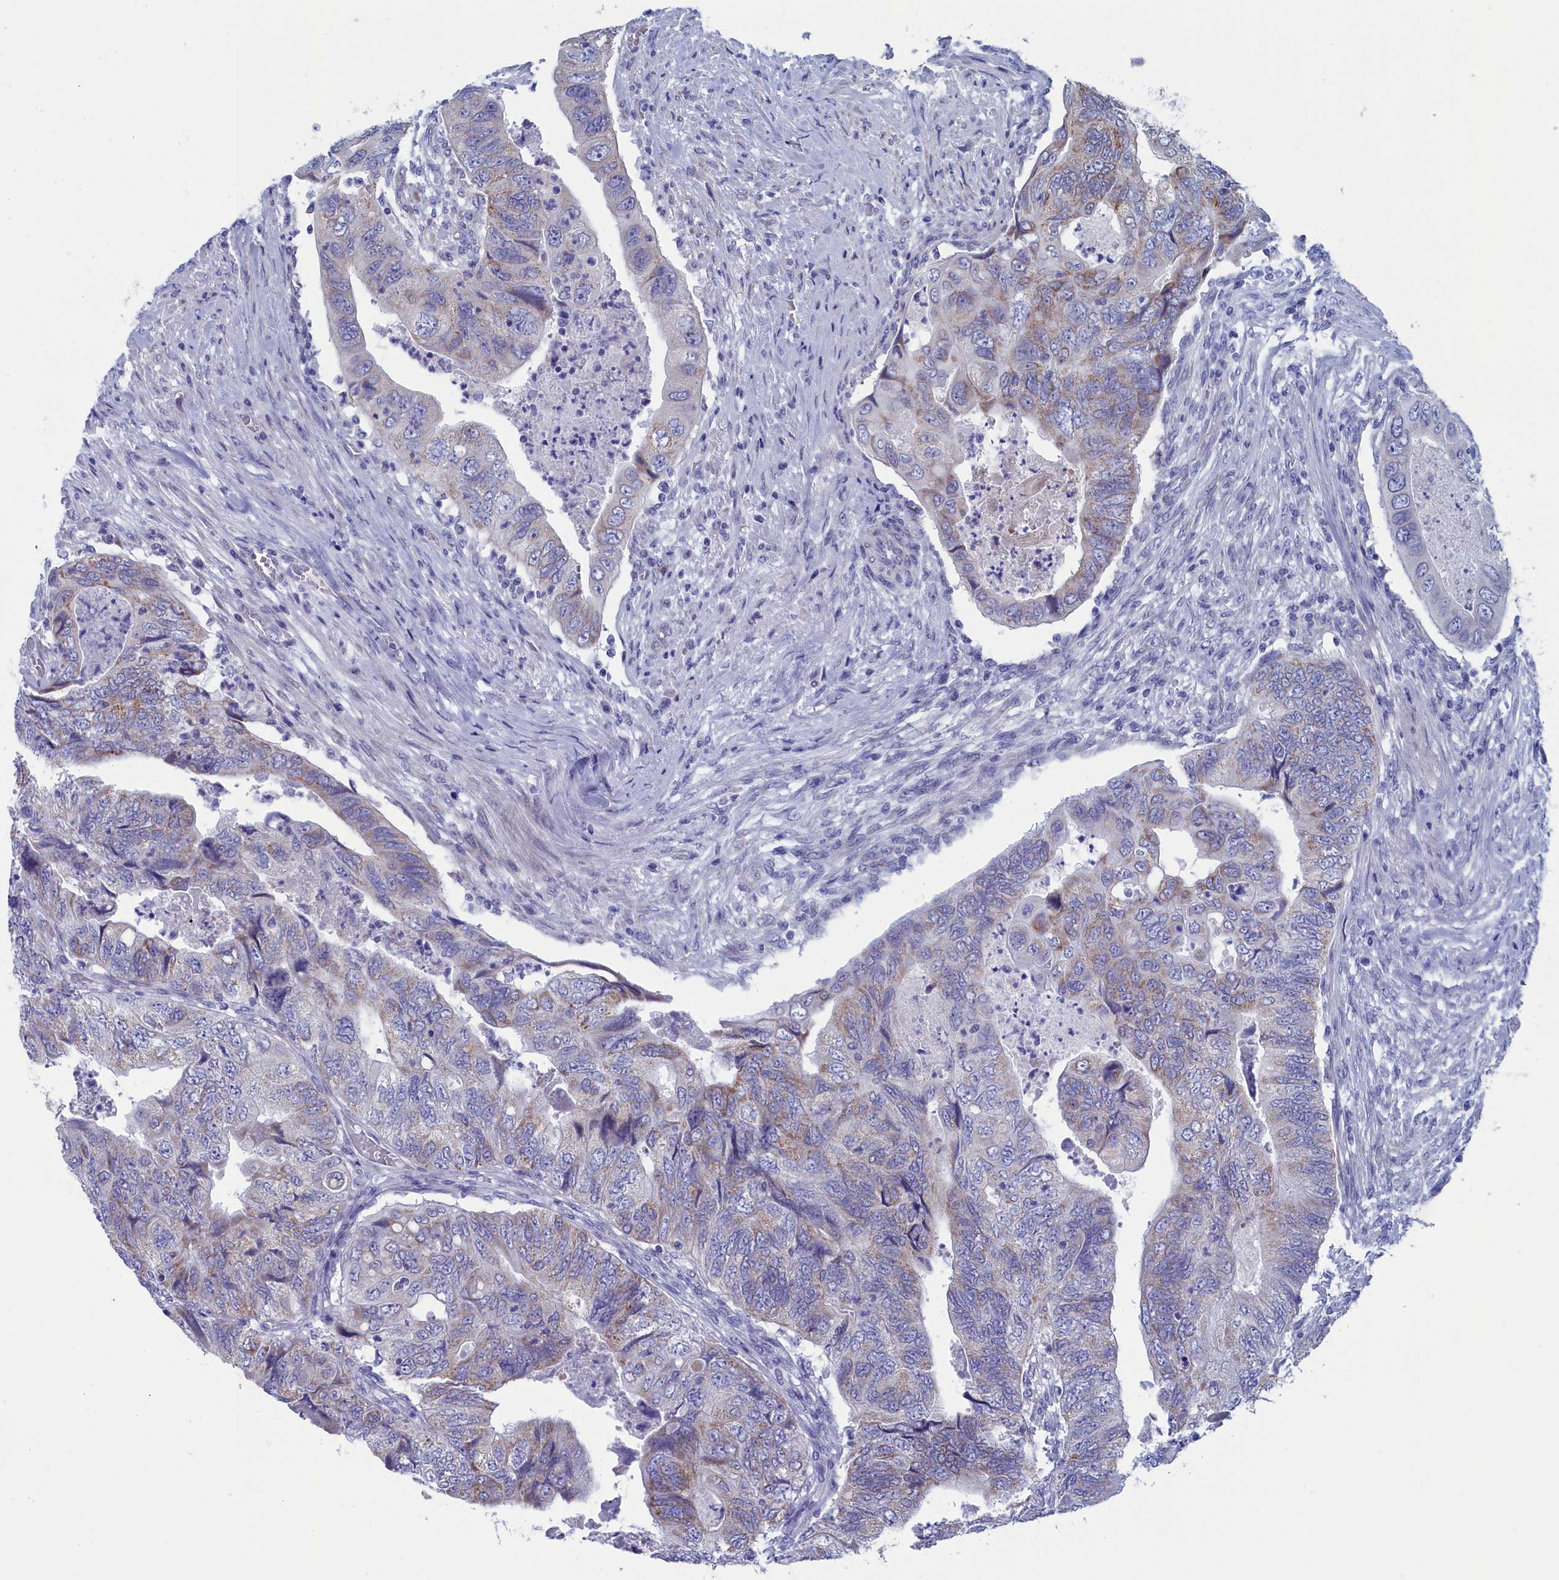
{"staining": {"intensity": "negative", "quantity": "none", "location": "none"}, "tissue": "colorectal cancer", "cell_type": "Tumor cells", "image_type": "cancer", "snomed": [{"axis": "morphology", "description": "Adenocarcinoma, NOS"}, {"axis": "topography", "description": "Rectum"}], "caption": "Protein analysis of colorectal cancer (adenocarcinoma) exhibits no significant expression in tumor cells.", "gene": "NIBAN3", "patient": {"sex": "male", "age": 63}}